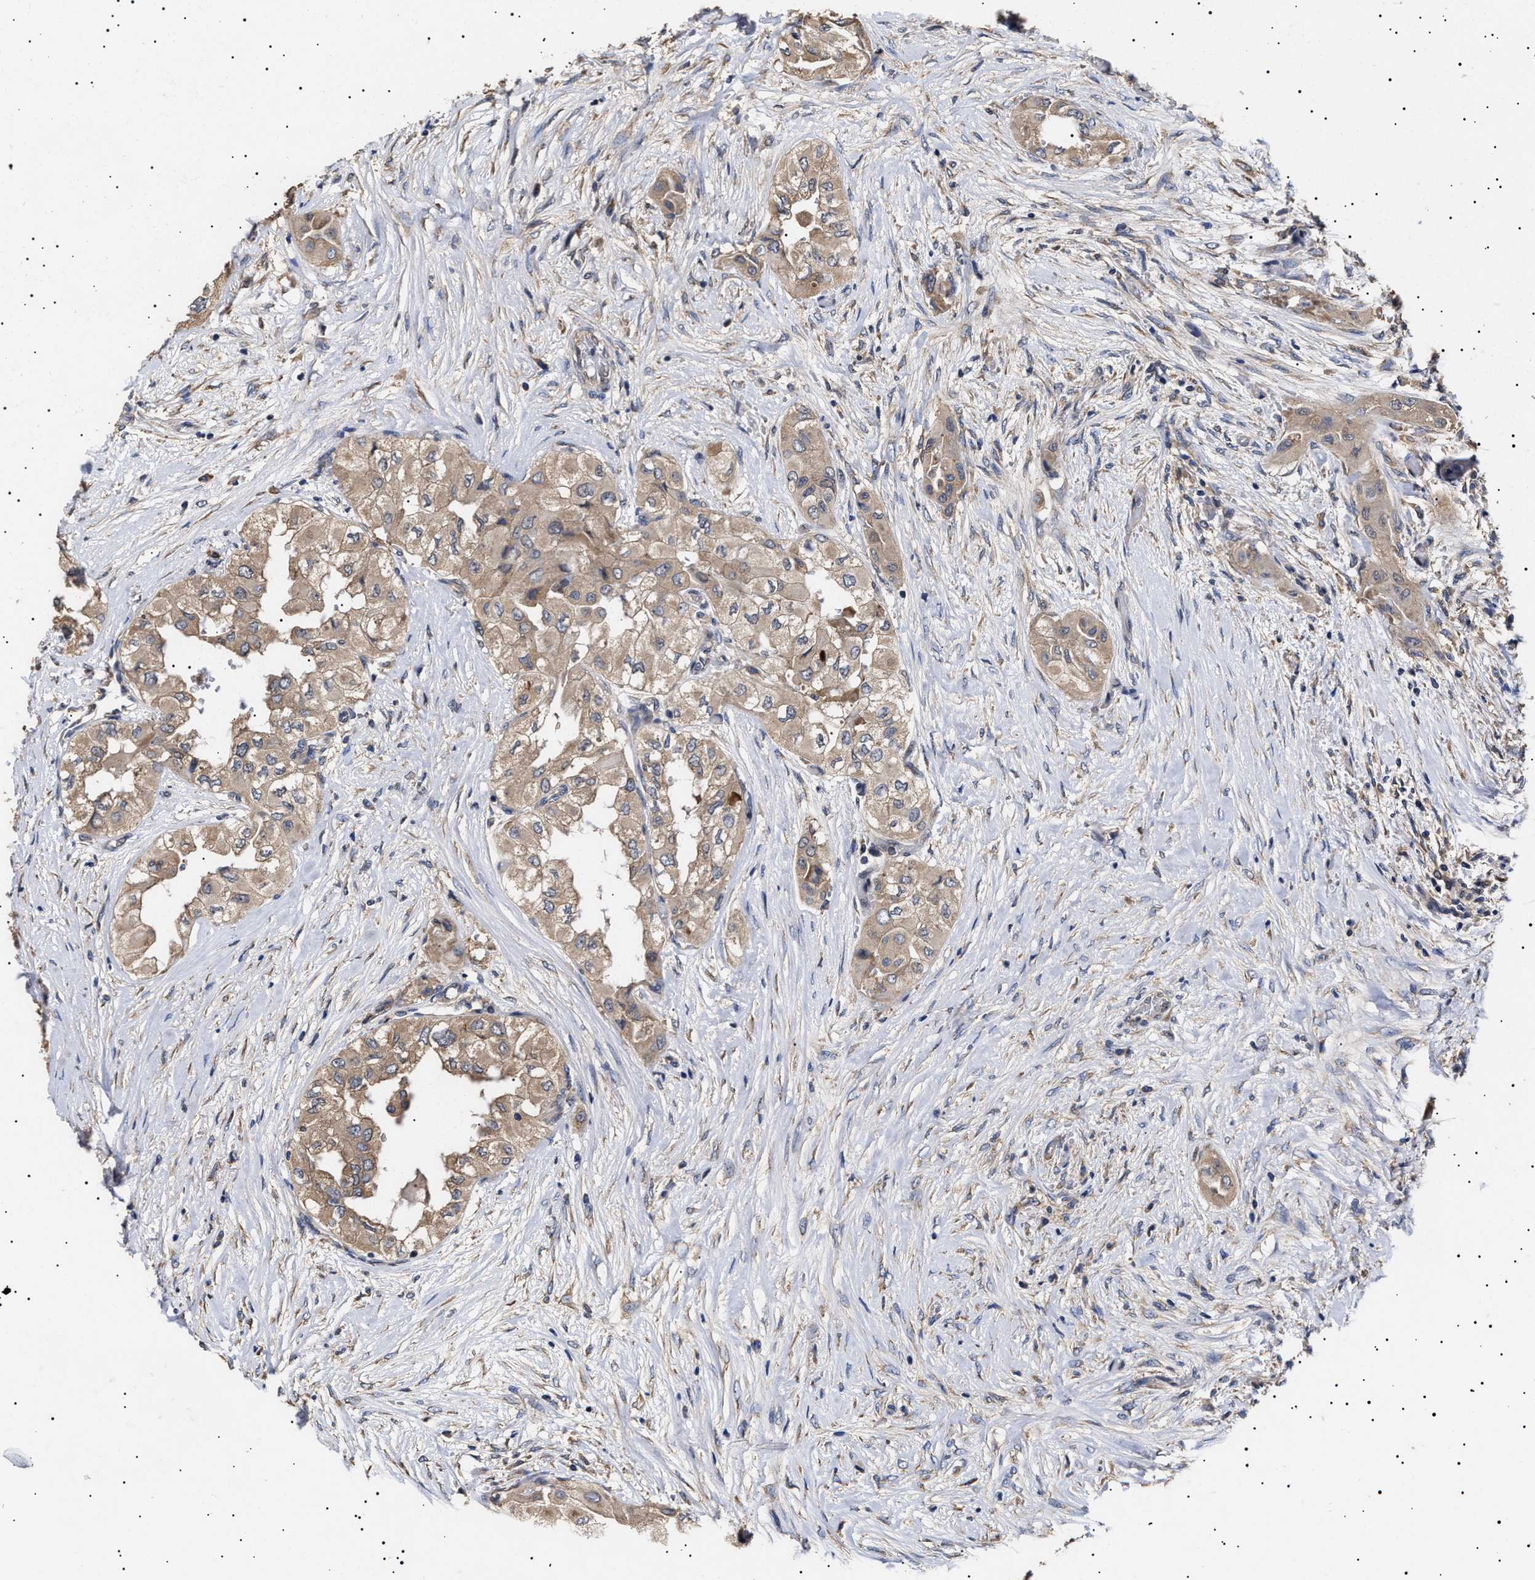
{"staining": {"intensity": "weak", "quantity": ">75%", "location": "cytoplasmic/membranous"}, "tissue": "thyroid cancer", "cell_type": "Tumor cells", "image_type": "cancer", "snomed": [{"axis": "morphology", "description": "Papillary adenocarcinoma, NOS"}, {"axis": "topography", "description": "Thyroid gland"}], "caption": "High-power microscopy captured an immunohistochemistry image of thyroid cancer (papillary adenocarcinoma), revealing weak cytoplasmic/membranous expression in approximately >75% of tumor cells. The staining was performed using DAB, with brown indicating positive protein expression. Nuclei are stained blue with hematoxylin.", "gene": "KRBA1", "patient": {"sex": "female", "age": 59}}